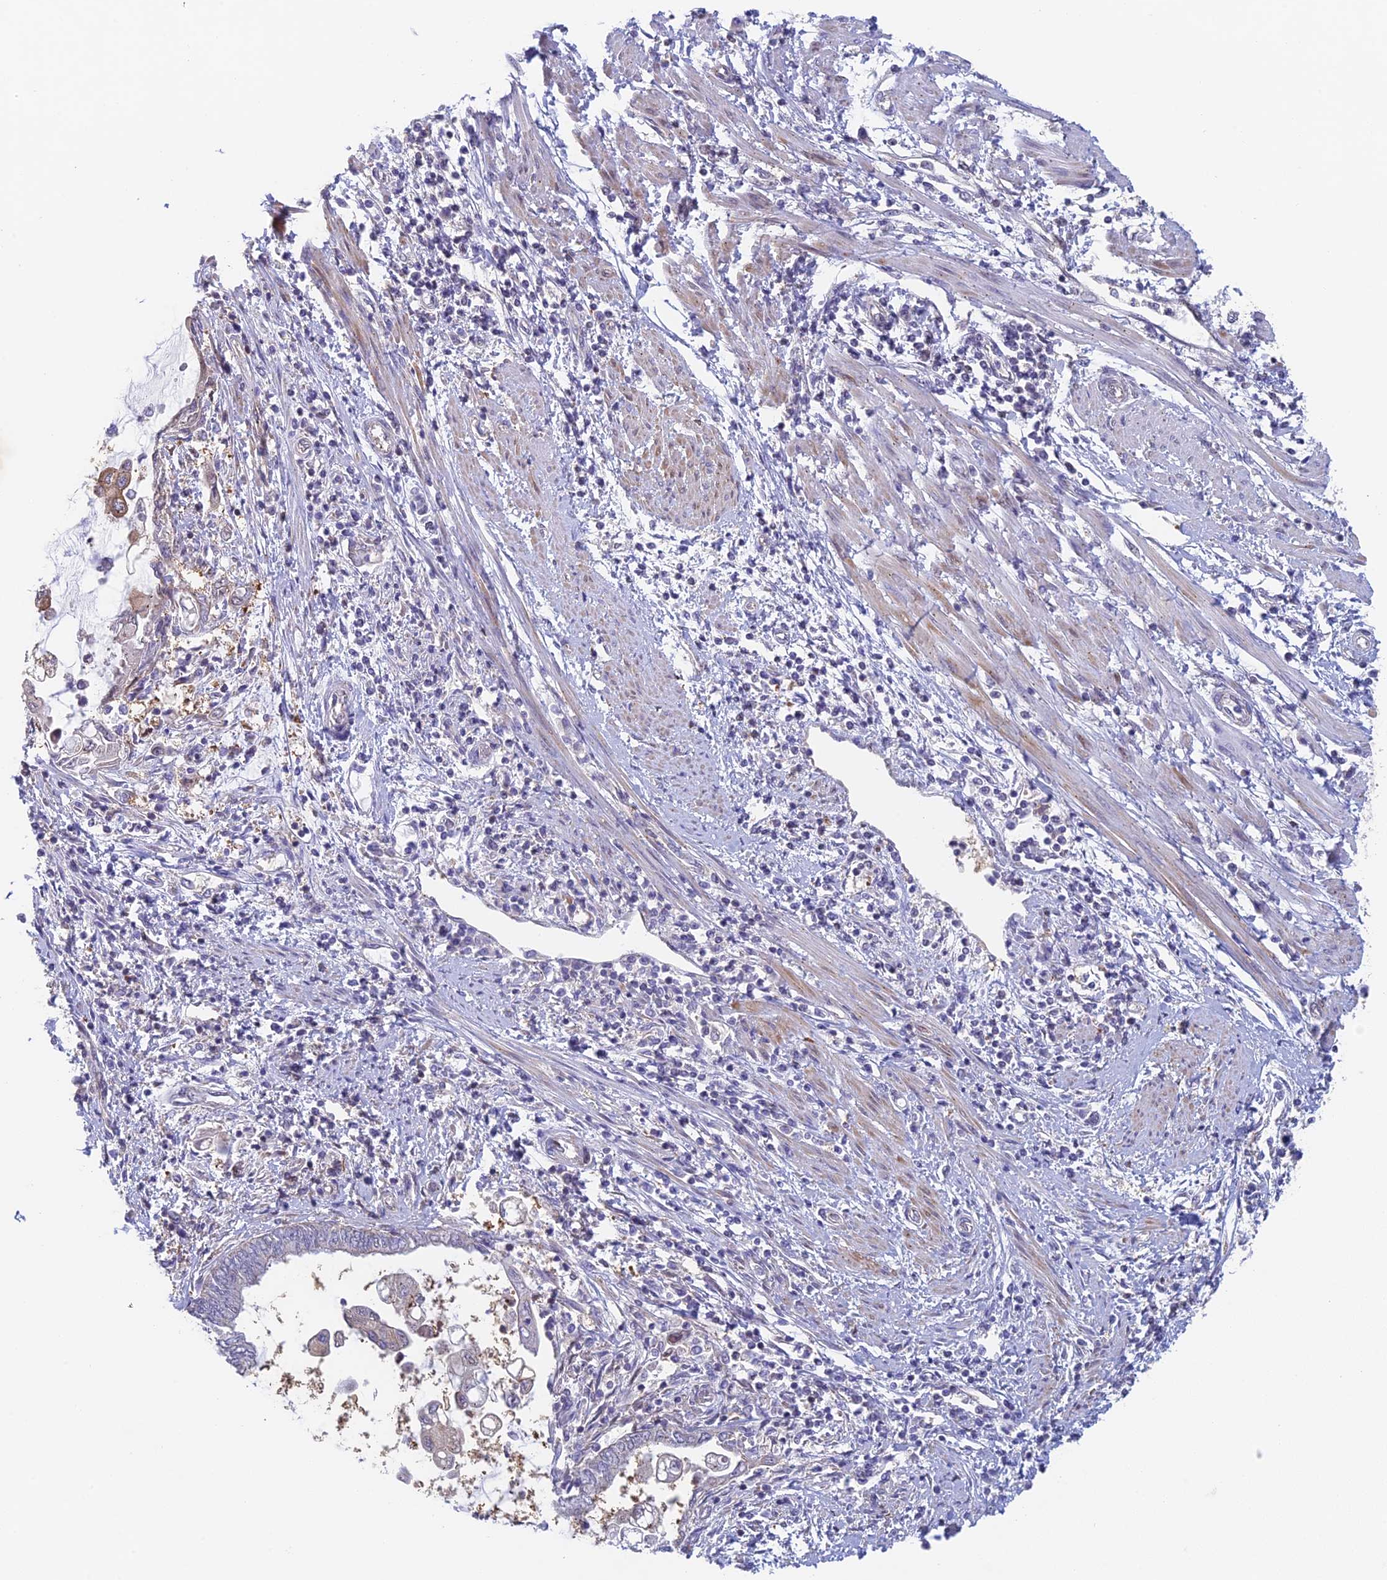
{"staining": {"intensity": "negative", "quantity": "none", "location": "none"}, "tissue": "endometrial cancer", "cell_type": "Tumor cells", "image_type": "cancer", "snomed": [{"axis": "morphology", "description": "Adenocarcinoma, NOS"}, {"axis": "topography", "description": "Uterus"}, {"axis": "topography", "description": "Endometrium"}], "caption": "IHC histopathology image of neoplastic tissue: human endometrial cancer (adenocarcinoma) stained with DAB (3,3'-diaminobenzidine) demonstrates no significant protein staining in tumor cells. The staining is performed using DAB (3,3'-diaminobenzidine) brown chromogen with nuclei counter-stained in using hematoxylin.", "gene": "MRPL17", "patient": {"sex": "female", "age": 70}}